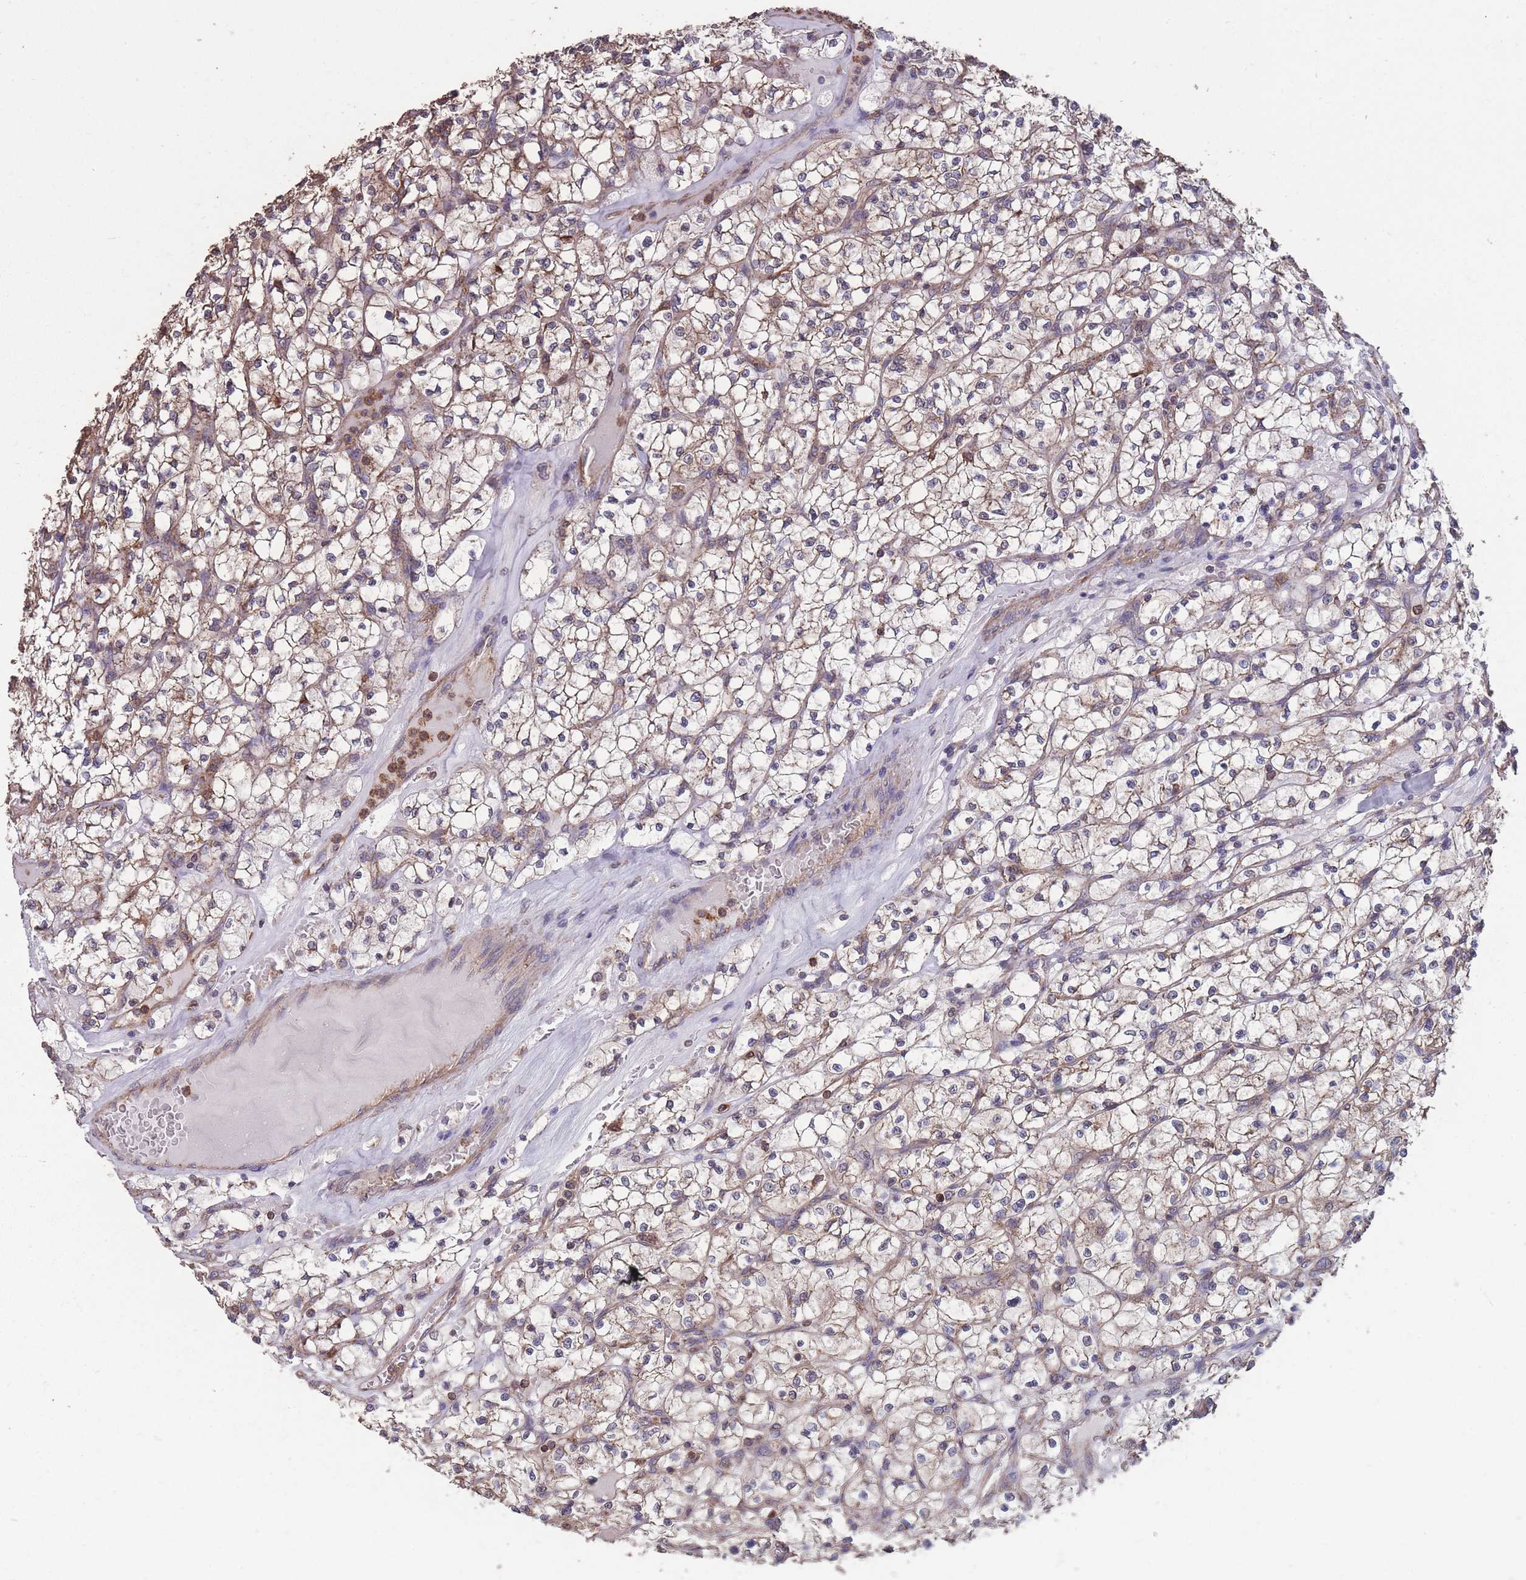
{"staining": {"intensity": "weak", "quantity": ">75%", "location": "cytoplasmic/membranous"}, "tissue": "renal cancer", "cell_type": "Tumor cells", "image_type": "cancer", "snomed": [{"axis": "morphology", "description": "Adenocarcinoma, NOS"}, {"axis": "topography", "description": "Kidney"}], "caption": "The histopathology image reveals immunohistochemical staining of renal cancer. There is weak cytoplasmic/membranous expression is seen in approximately >75% of tumor cells.", "gene": "NUDT21", "patient": {"sex": "female", "age": 64}}